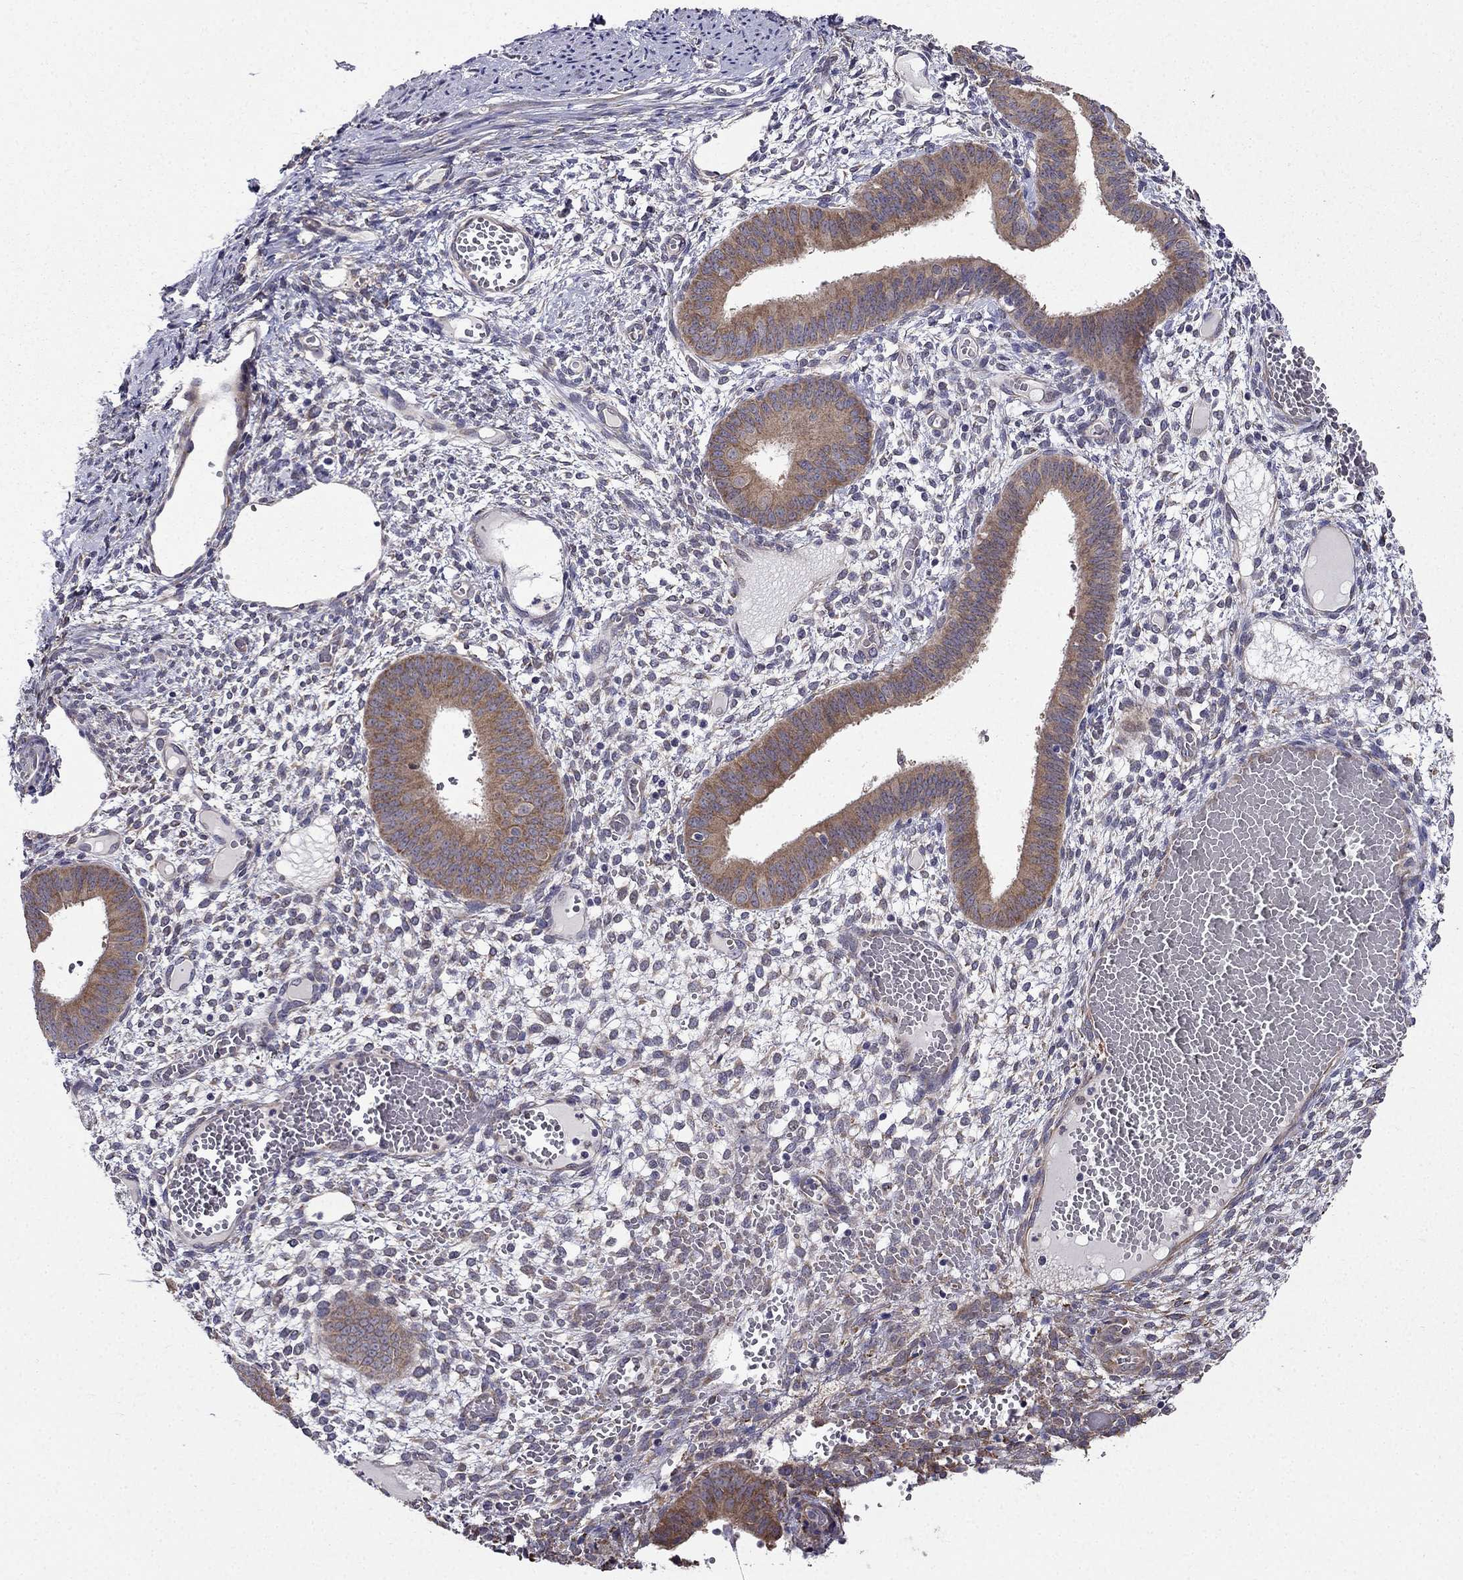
{"staining": {"intensity": "weak", "quantity": "<25%", "location": "cytoplasmic/membranous"}, "tissue": "endometrium", "cell_type": "Cells in endometrial stroma", "image_type": "normal", "snomed": [{"axis": "morphology", "description": "Normal tissue, NOS"}, {"axis": "topography", "description": "Endometrium"}], "caption": "This is a image of immunohistochemistry staining of normal endometrium, which shows no expression in cells in endometrial stroma.", "gene": "ARHGEF28", "patient": {"sex": "female", "age": 42}}